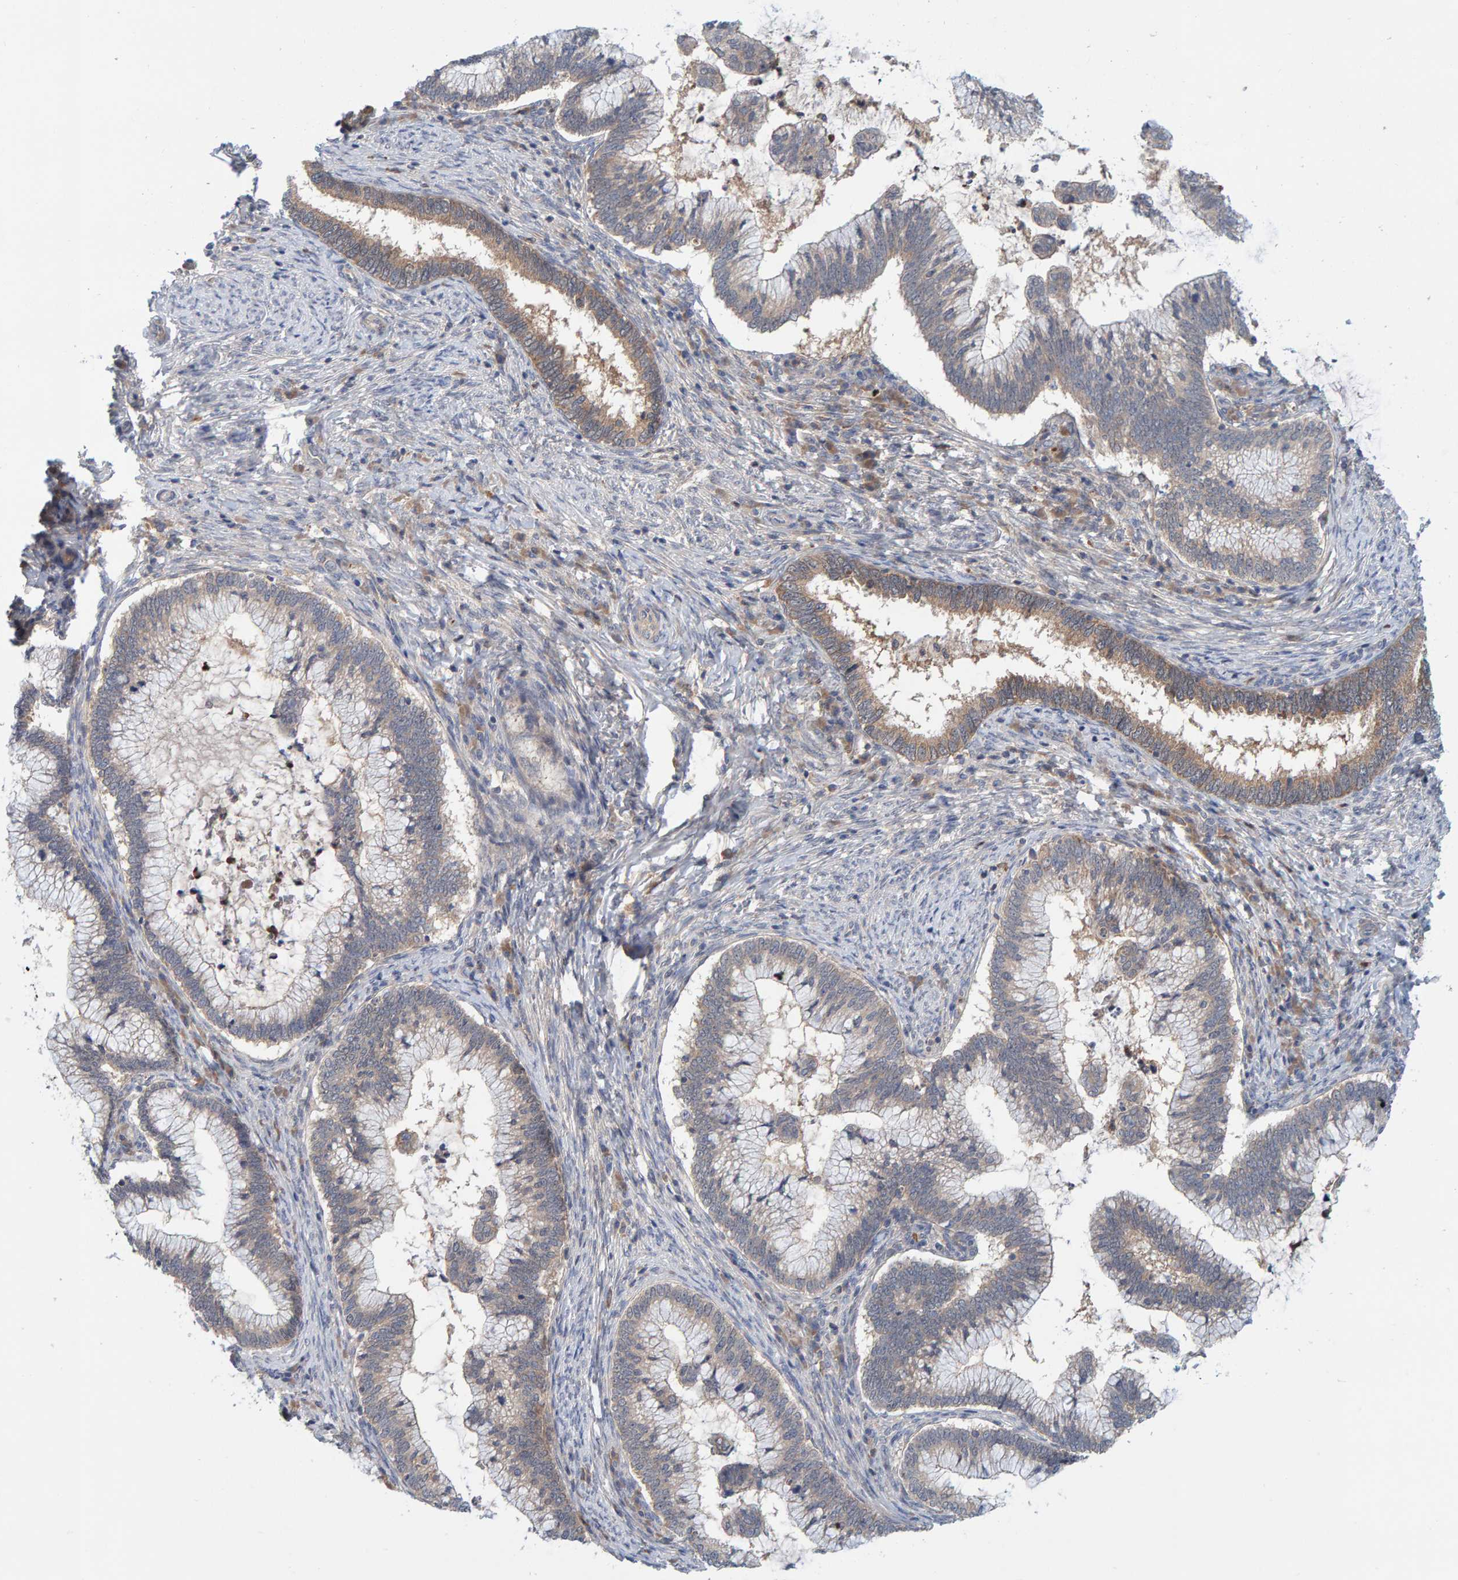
{"staining": {"intensity": "weak", "quantity": "25%-75%", "location": "cytoplasmic/membranous"}, "tissue": "cervical cancer", "cell_type": "Tumor cells", "image_type": "cancer", "snomed": [{"axis": "morphology", "description": "Adenocarcinoma, NOS"}, {"axis": "topography", "description": "Cervix"}], "caption": "Immunohistochemical staining of human cervical adenocarcinoma exhibits weak cytoplasmic/membranous protein positivity in about 25%-75% of tumor cells. (brown staining indicates protein expression, while blue staining denotes nuclei).", "gene": "TATDN1", "patient": {"sex": "female", "age": 36}}